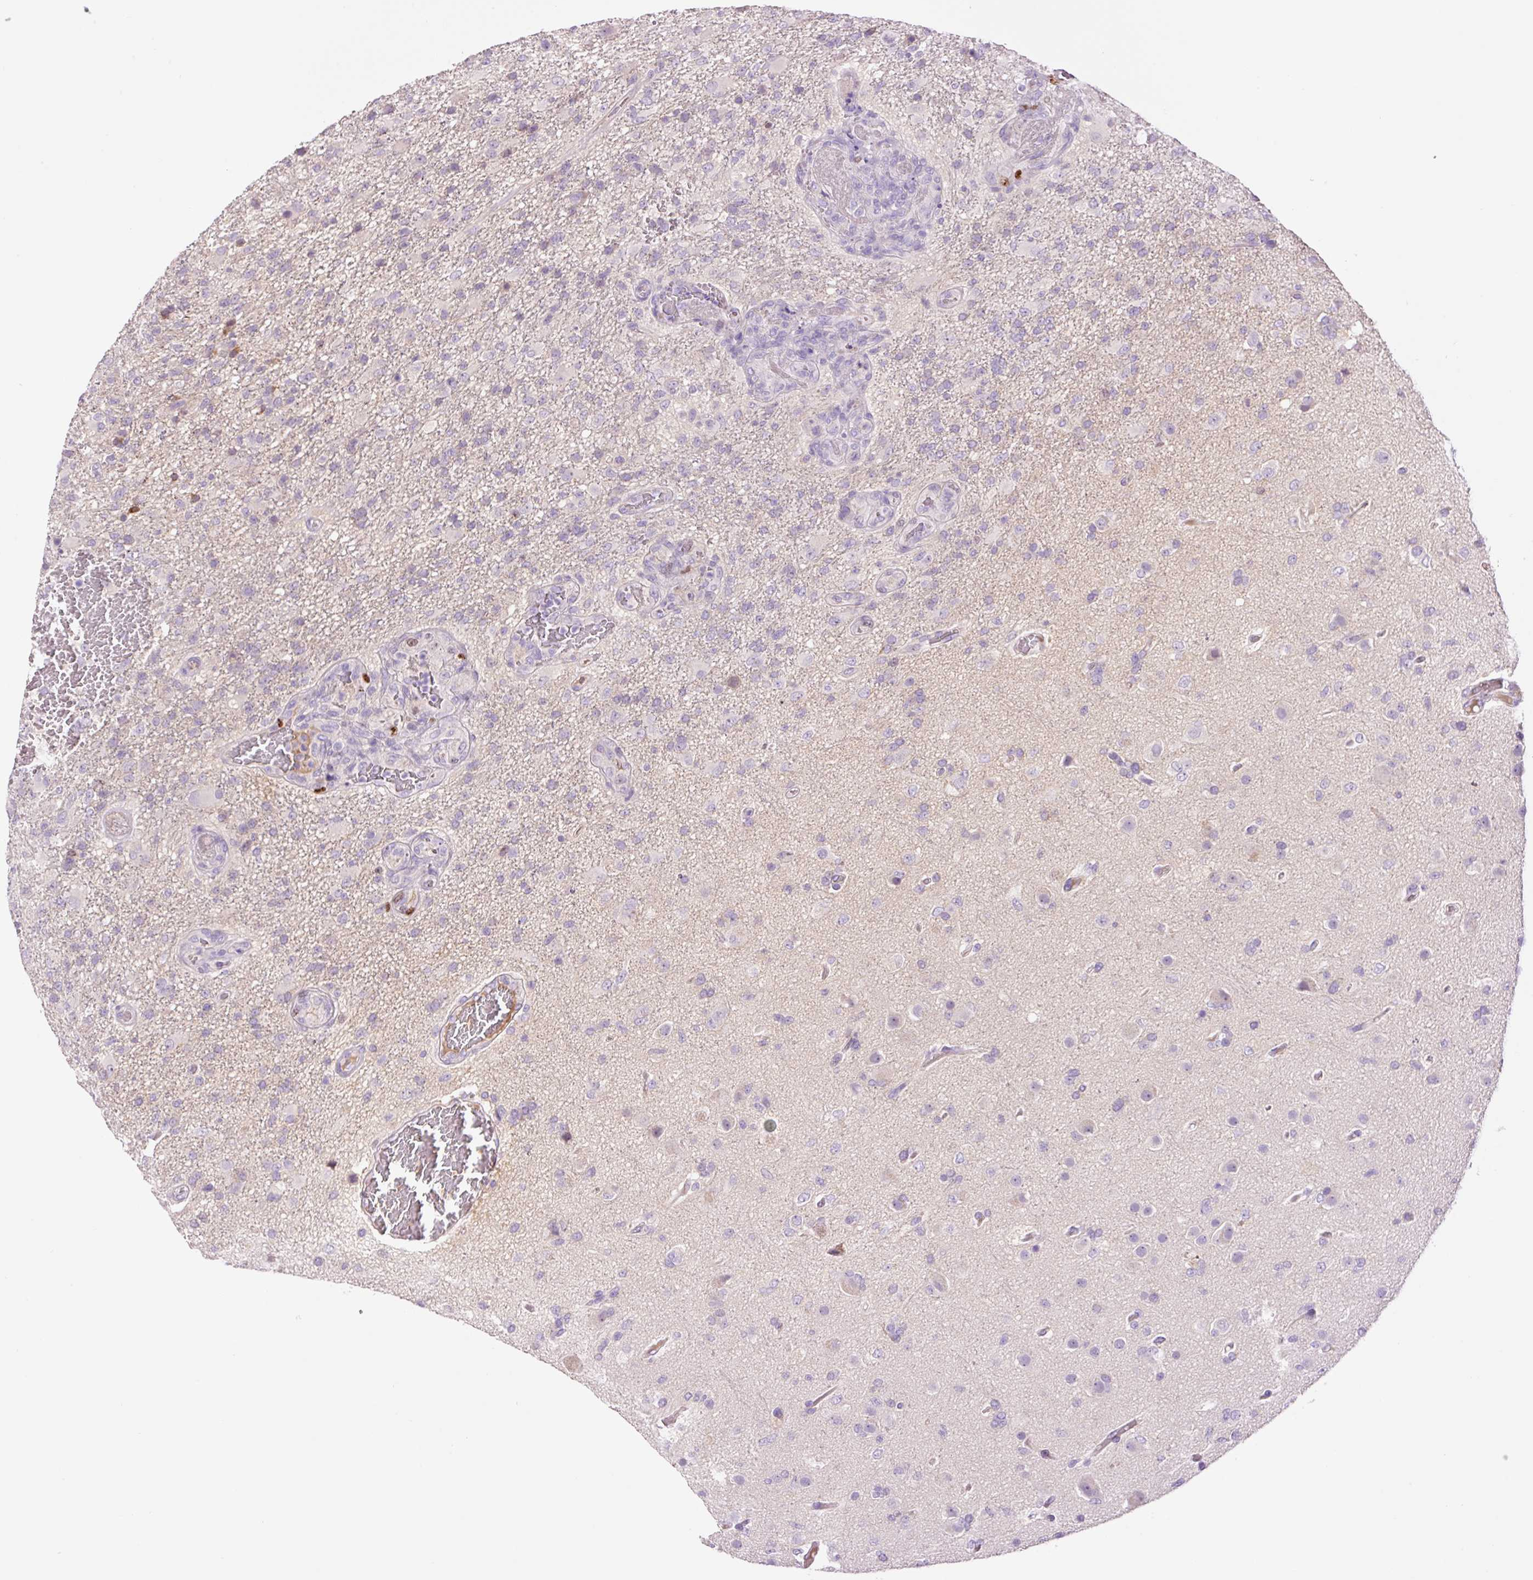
{"staining": {"intensity": "negative", "quantity": "none", "location": "none"}, "tissue": "glioma", "cell_type": "Tumor cells", "image_type": "cancer", "snomed": [{"axis": "morphology", "description": "Glioma, malignant, High grade"}, {"axis": "topography", "description": "Brain"}], "caption": "Immunohistochemistry (IHC) histopathology image of human glioma stained for a protein (brown), which exhibits no expression in tumor cells.", "gene": "DPPA4", "patient": {"sex": "female", "age": 74}}